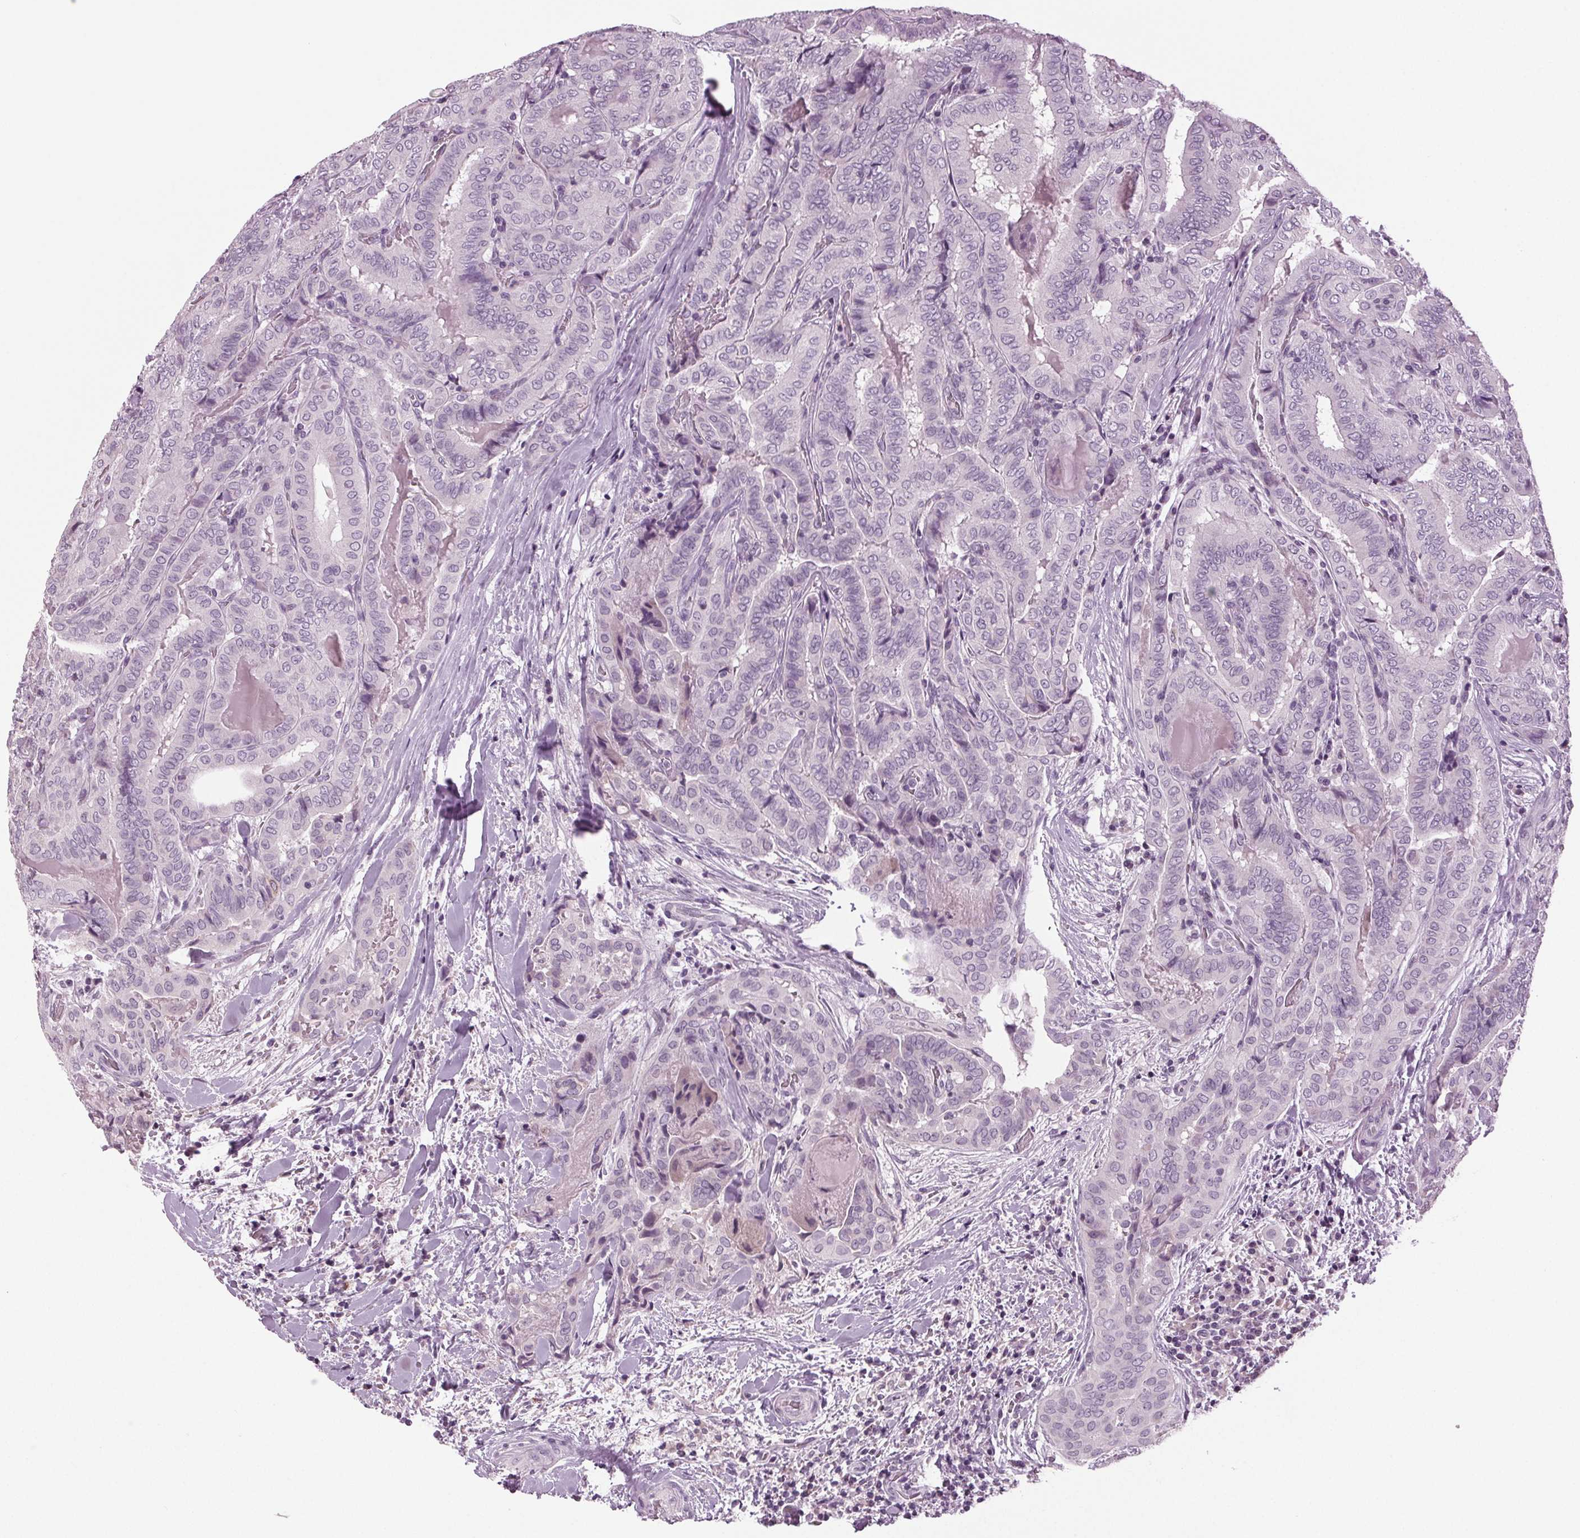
{"staining": {"intensity": "negative", "quantity": "none", "location": "none"}, "tissue": "thyroid cancer", "cell_type": "Tumor cells", "image_type": "cancer", "snomed": [{"axis": "morphology", "description": "Papillary adenocarcinoma, NOS"}, {"axis": "topography", "description": "Thyroid gland"}], "caption": "Tumor cells are negative for protein expression in human thyroid cancer.", "gene": "DNAH12", "patient": {"sex": "female", "age": 61}}